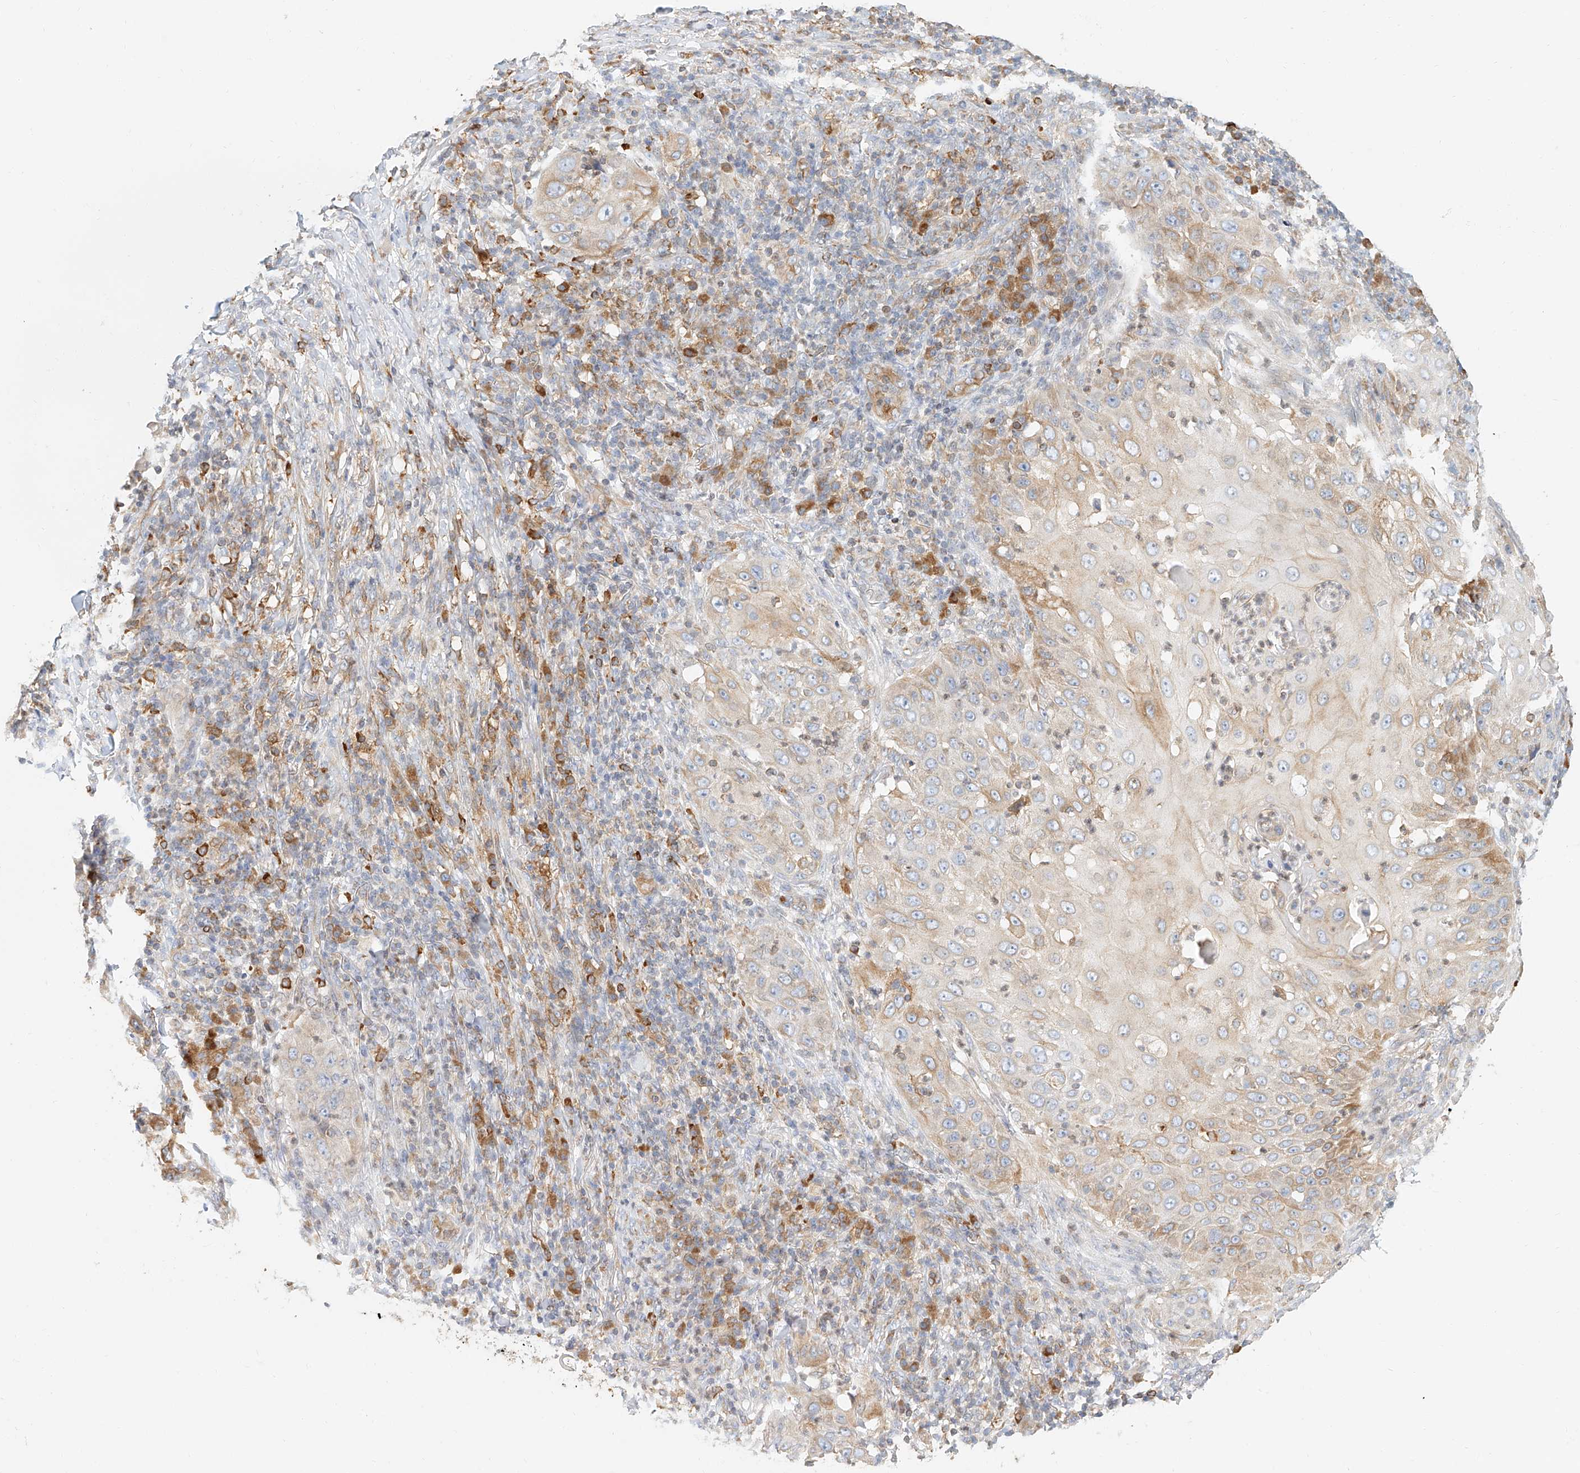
{"staining": {"intensity": "weak", "quantity": "25%-75%", "location": "cytoplasmic/membranous"}, "tissue": "skin cancer", "cell_type": "Tumor cells", "image_type": "cancer", "snomed": [{"axis": "morphology", "description": "Squamous cell carcinoma, NOS"}, {"axis": "topography", "description": "Skin"}], "caption": "Tumor cells reveal low levels of weak cytoplasmic/membranous expression in about 25%-75% of cells in skin cancer (squamous cell carcinoma).", "gene": "DHRS7", "patient": {"sex": "female", "age": 44}}